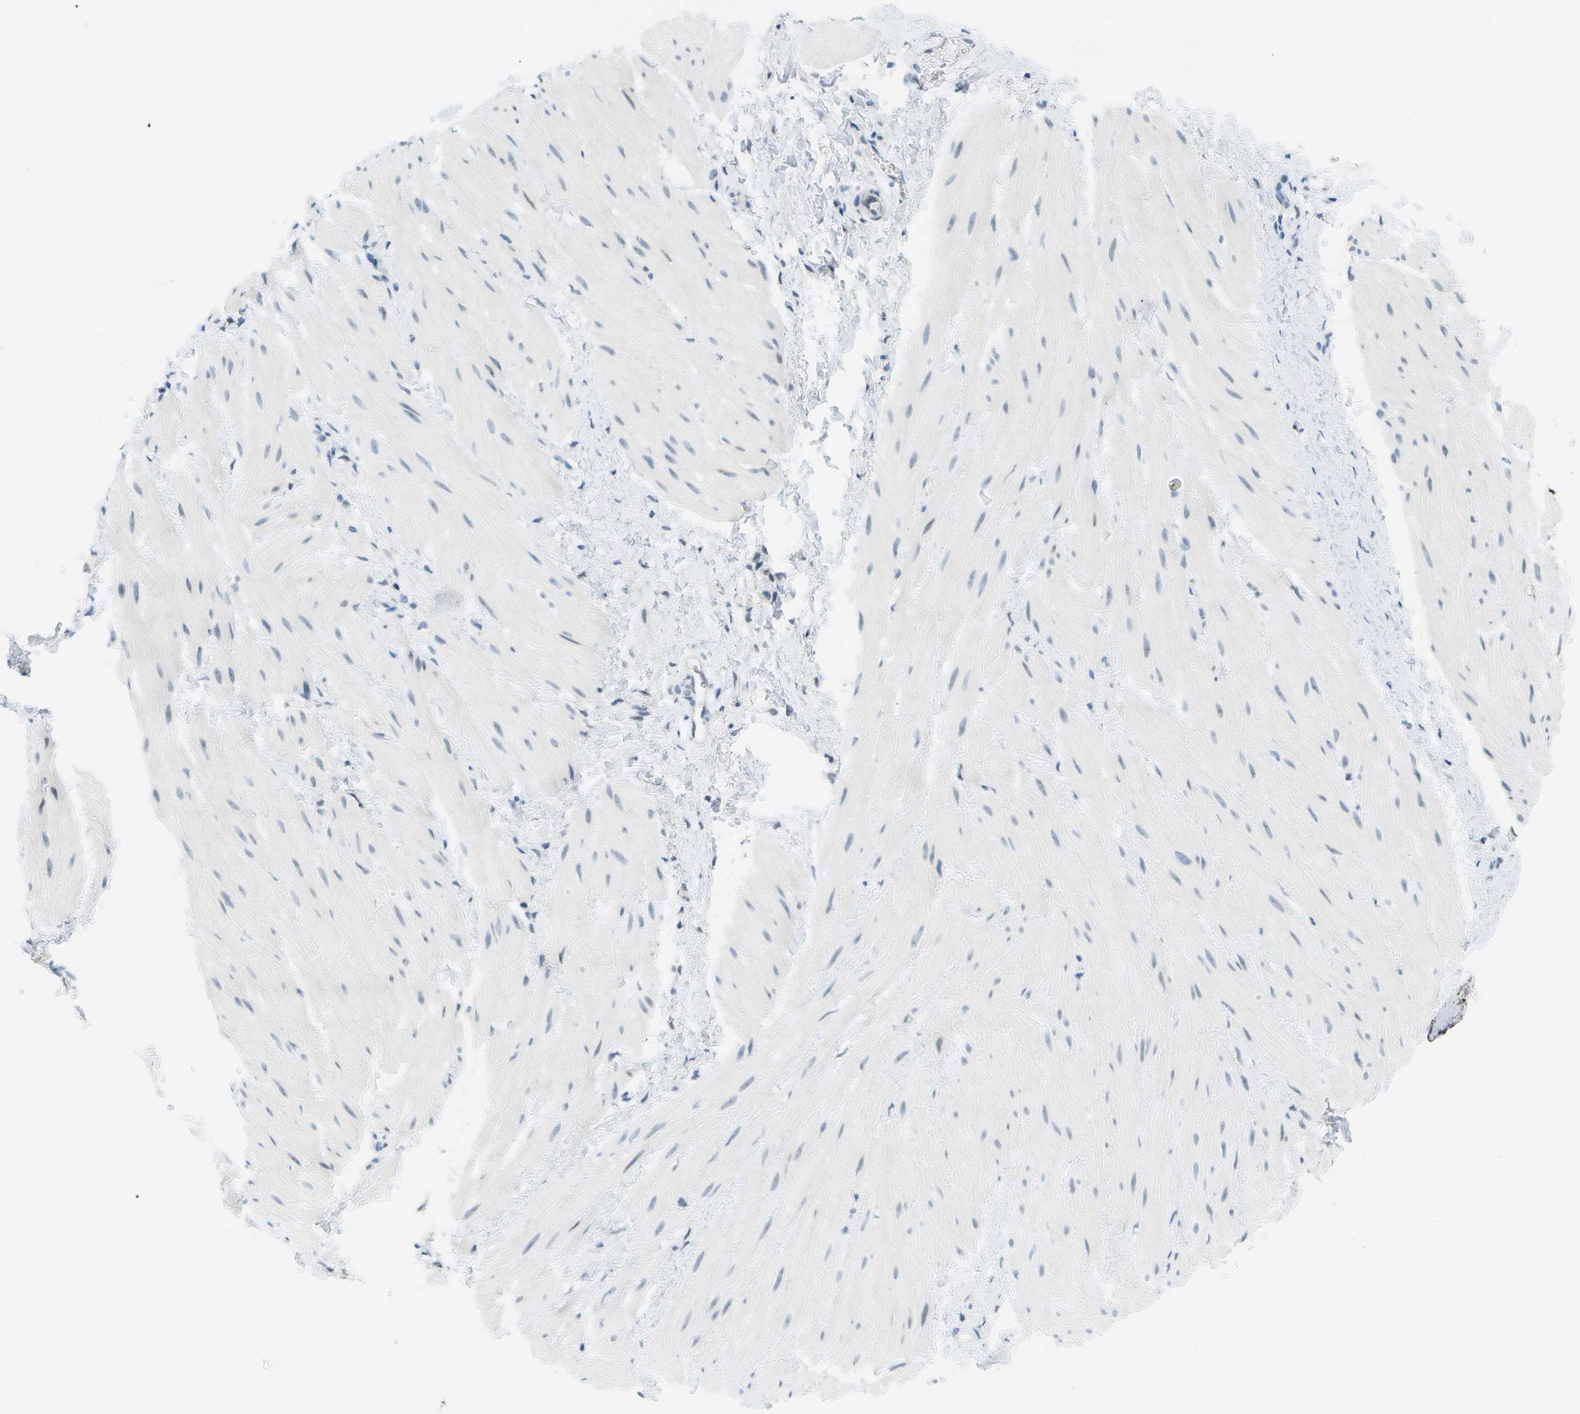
{"staining": {"intensity": "negative", "quantity": "none", "location": "none"}, "tissue": "smooth muscle", "cell_type": "Smooth muscle cells", "image_type": "normal", "snomed": [{"axis": "morphology", "description": "Normal tissue, NOS"}, {"axis": "topography", "description": "Smooth muscle"}], "caption": "IHC photomicrograph of unremarkable smooth muscle: smooth muscle stained with DAB reveals no significant protein expression in smooth muscle cells.", "gene": "PITHD1", "patient": {"sex": "male", "age": 16}}